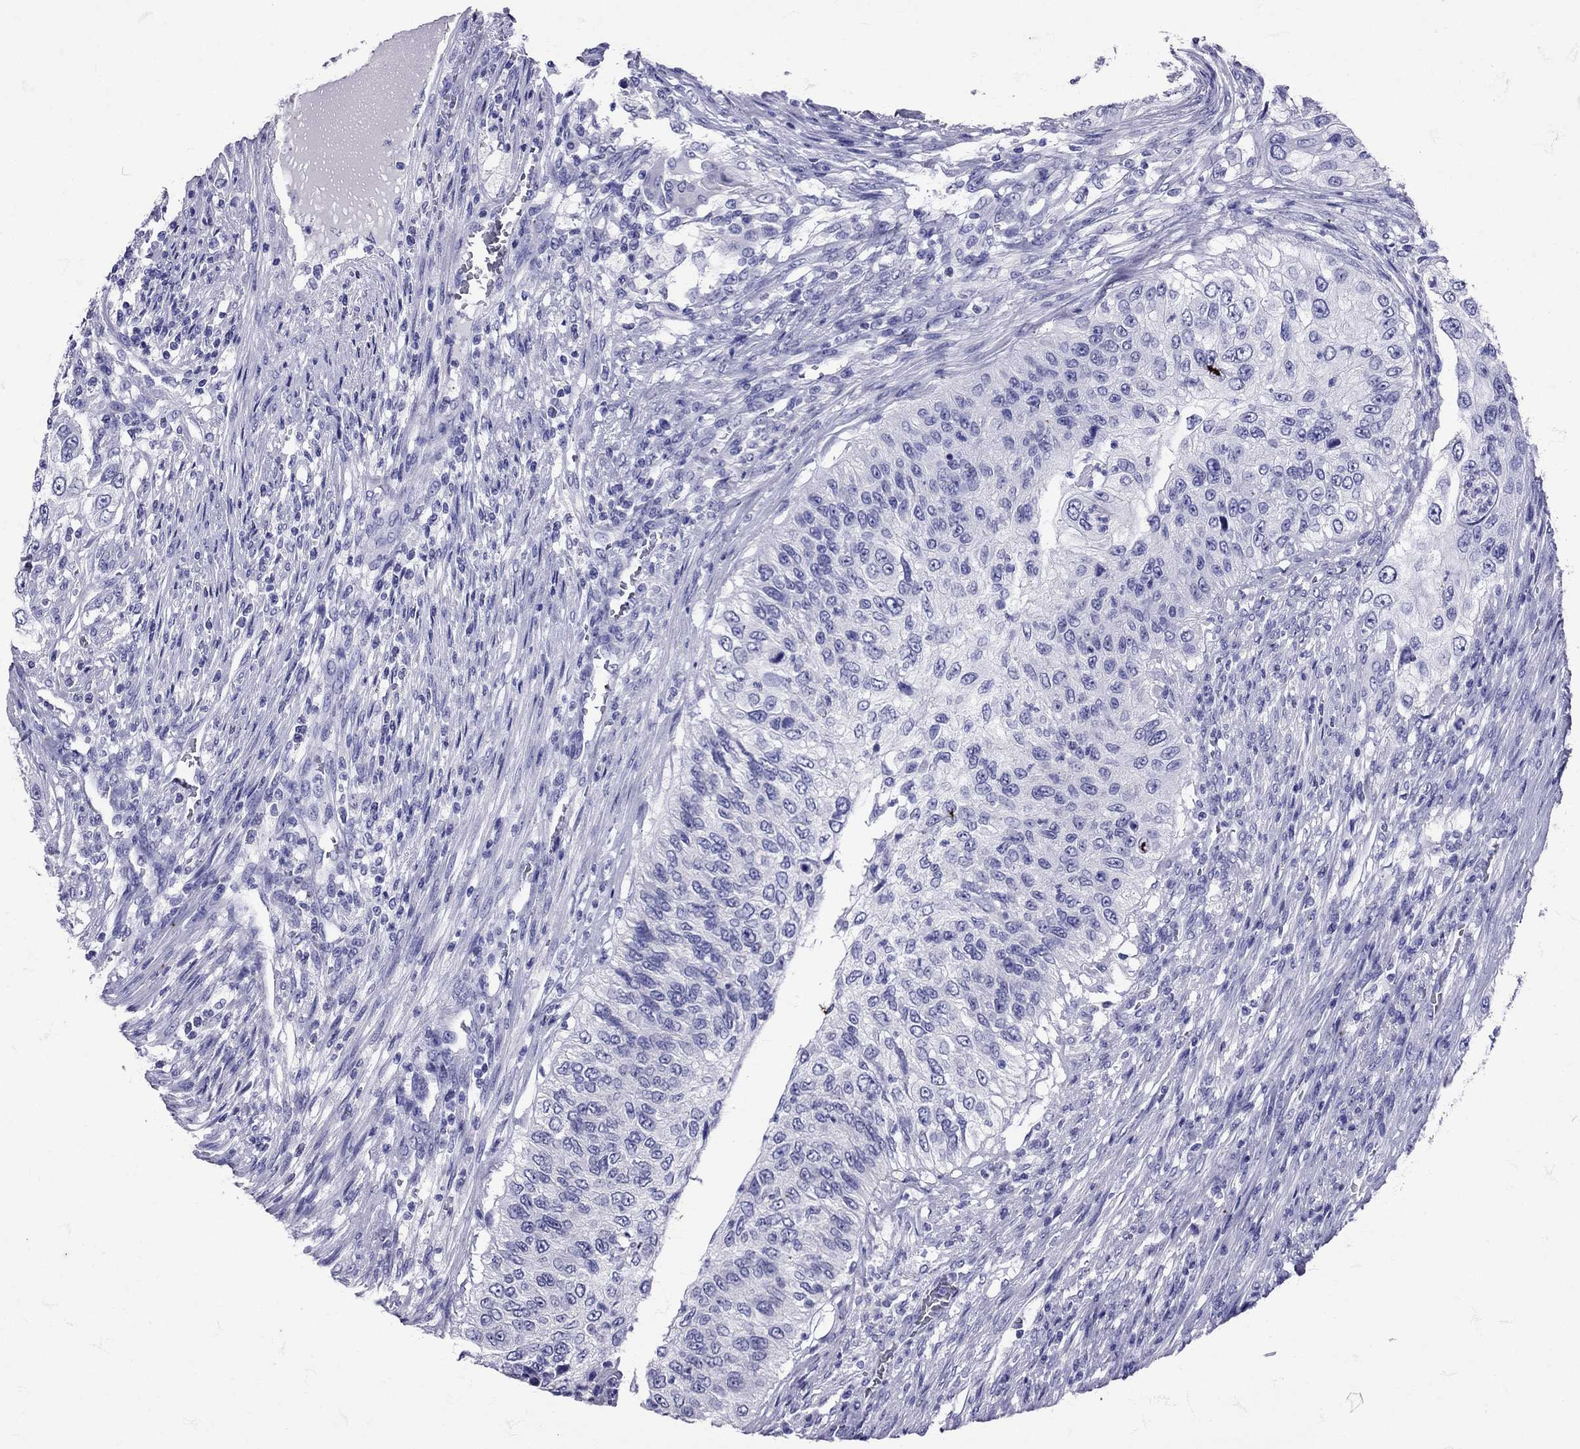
{"staining": {"intensity": "negative", "quantity": "none", "location": "none"}, "tissue": "urothelial cancer", "cell_type": "Tumor cells", "image_type": "cancer", "snomed": [{"axis": "morphology", "description": "Urothelial carcinoma, High grade"}, {"axis": "topography", "description": "Urinary bladder"}], "caption": "Human urothelial cancer stained for a protein using immunohistochemistry (IHC) displays no staining in tumor cells.", "gene": "AVP", "patient": {"sex": "female", "age": 60}}